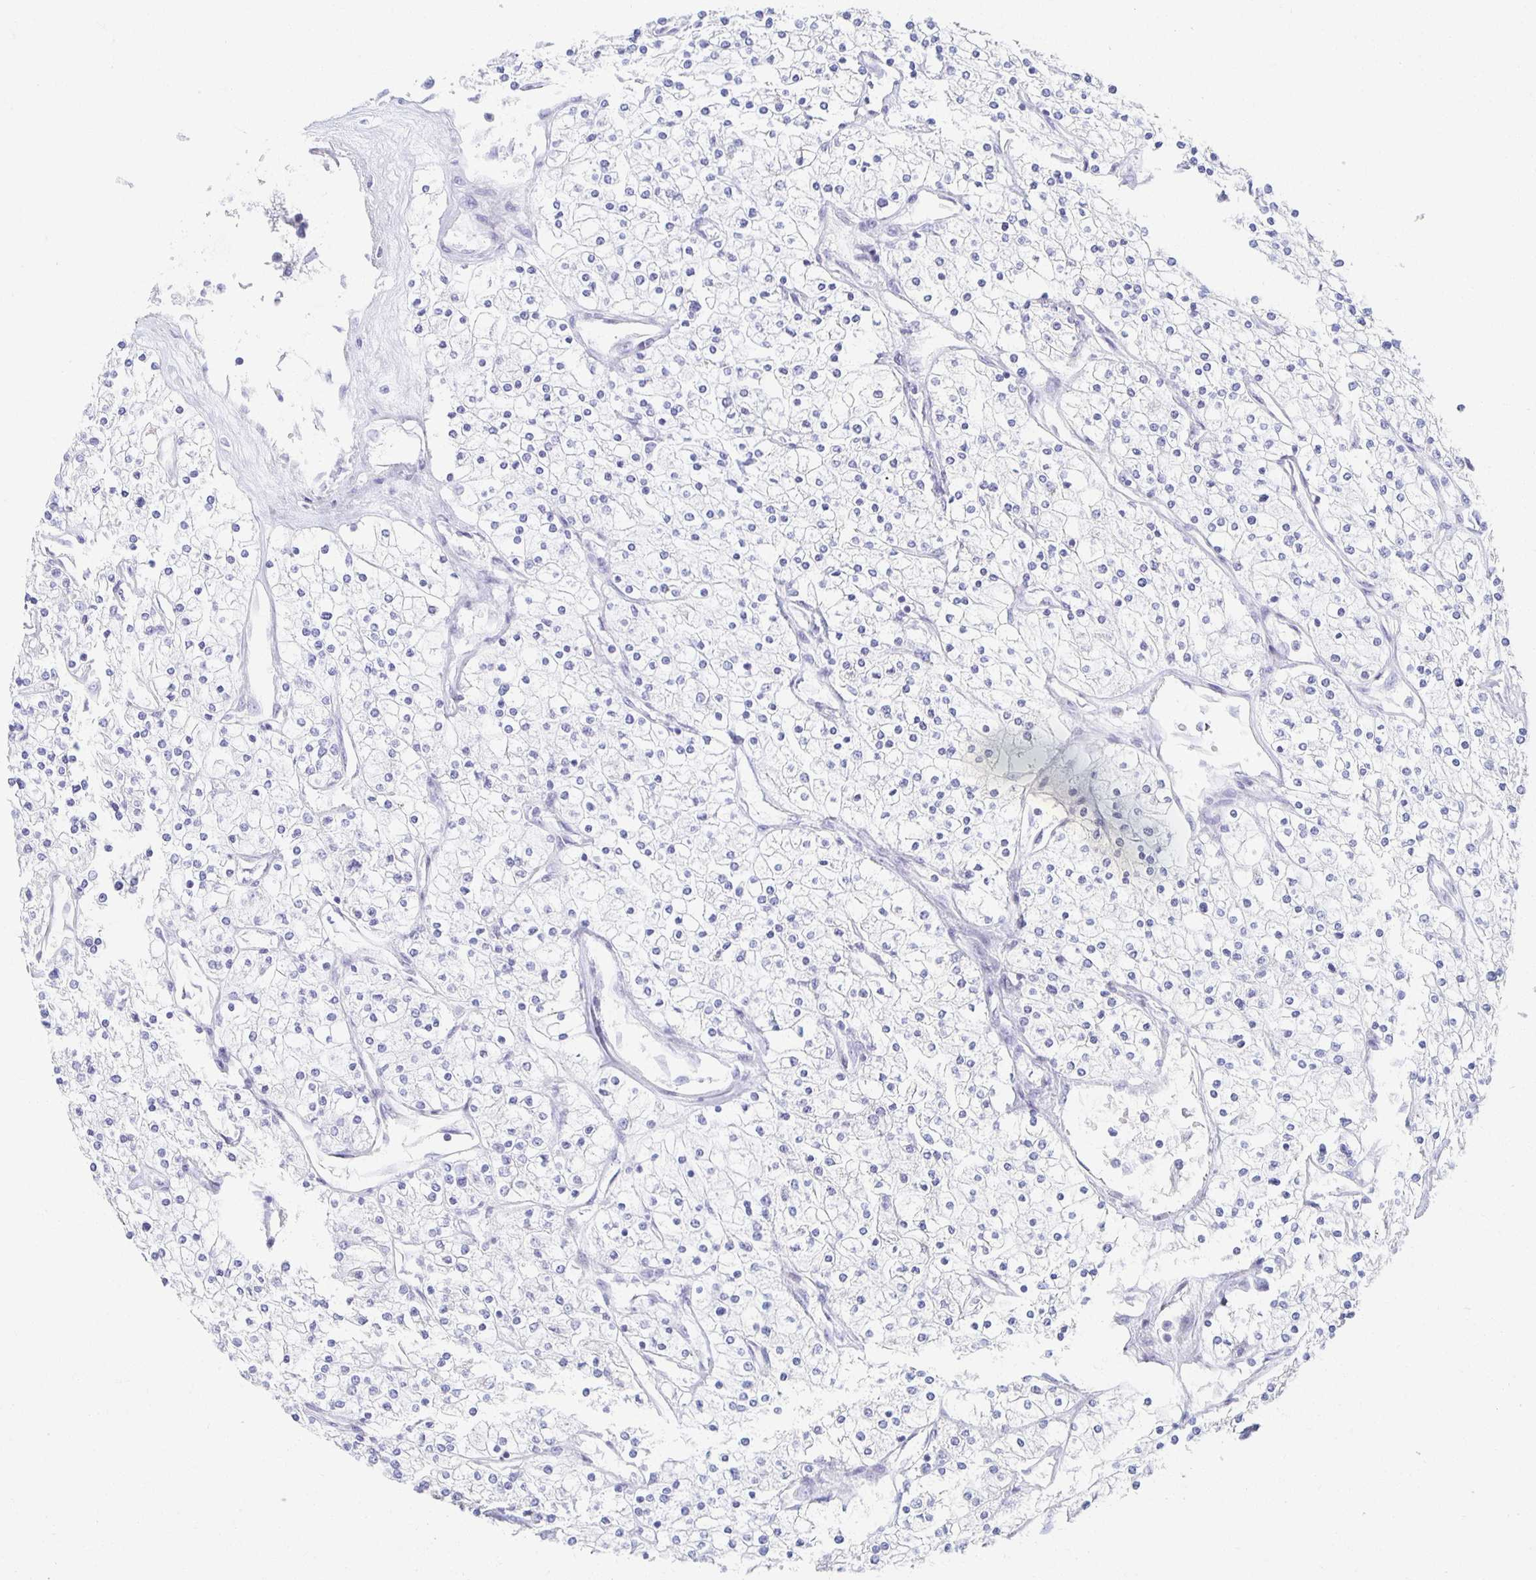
{"staining": {"intensity": "negative", "quantity": "none", "location": "none"}, "tissue": "renal cancer", "cell_type": "Tumor cells", "image_type": "cancer", "snomed": [{"axis": "morphology", "description": "Adenocarcinoma, NOS"}, {"axis": "topography", "description": "Kidney"}], "caption": "Tumor cells show no significant staining in renal cancer.", "gene": "TEX44", "patient": {"sex": "male", "age": 80}}